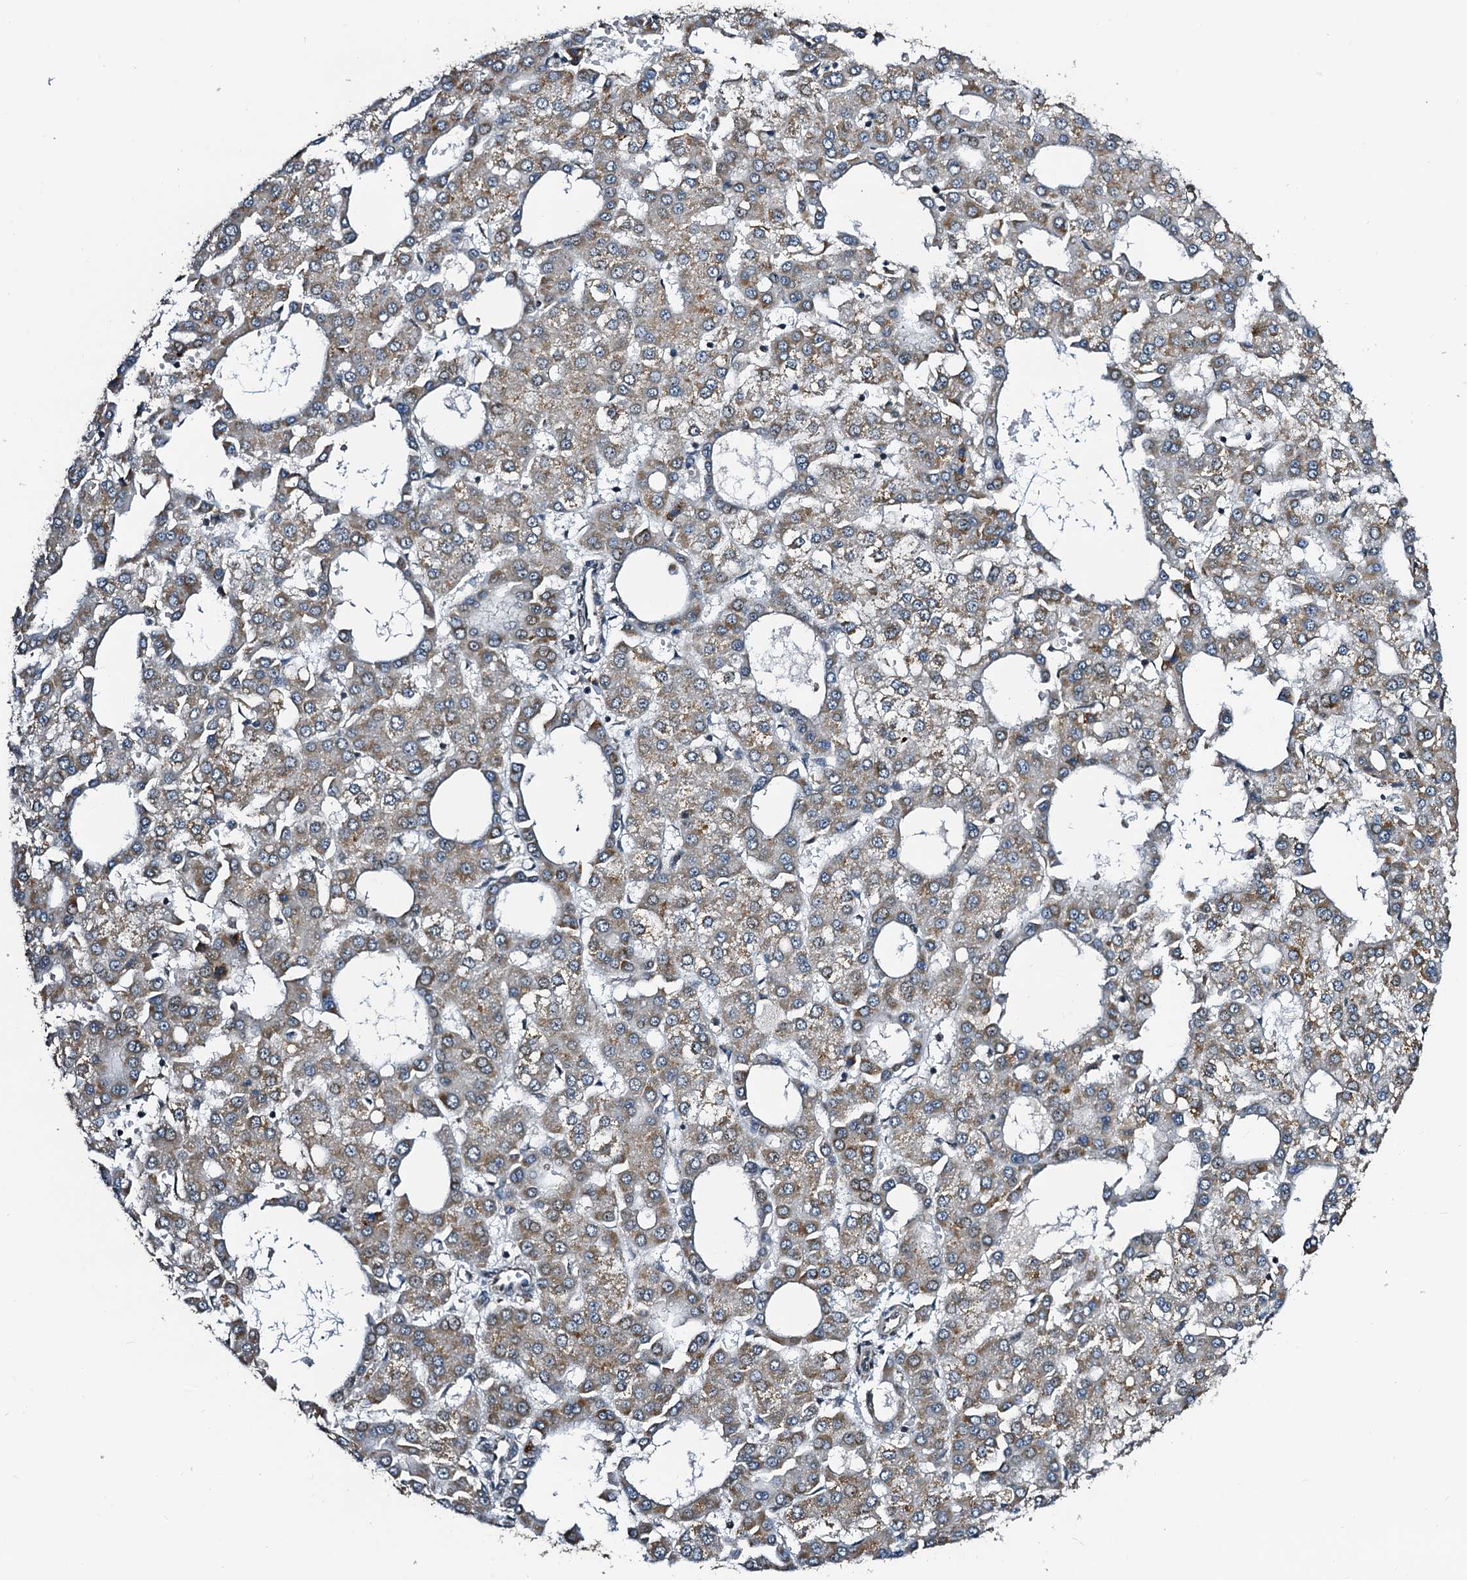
{"staining": {"intensity": "moderate", "quantity": "25%-75%", "location": "cytoplasmic/membranous"}, "tissue": "liver cancer", "cell_type": "Tumor cells", "image_type": "cancer", "snomed": [{"axis": "morphology", "description": "Carcinoma, Hepatocellular, NOS"}, {"axis": "topography", "description": "Liver"}], "caption": "High-power microscopy captured an immunohistochemistry image of liver hepatocellular carcinoma, revealing moderate cytoplasmic/membranous expression in approximately 25%-75% of tumor cells.", "gene": "NAA16", "patient": {"sex": "male", "age": 47}}